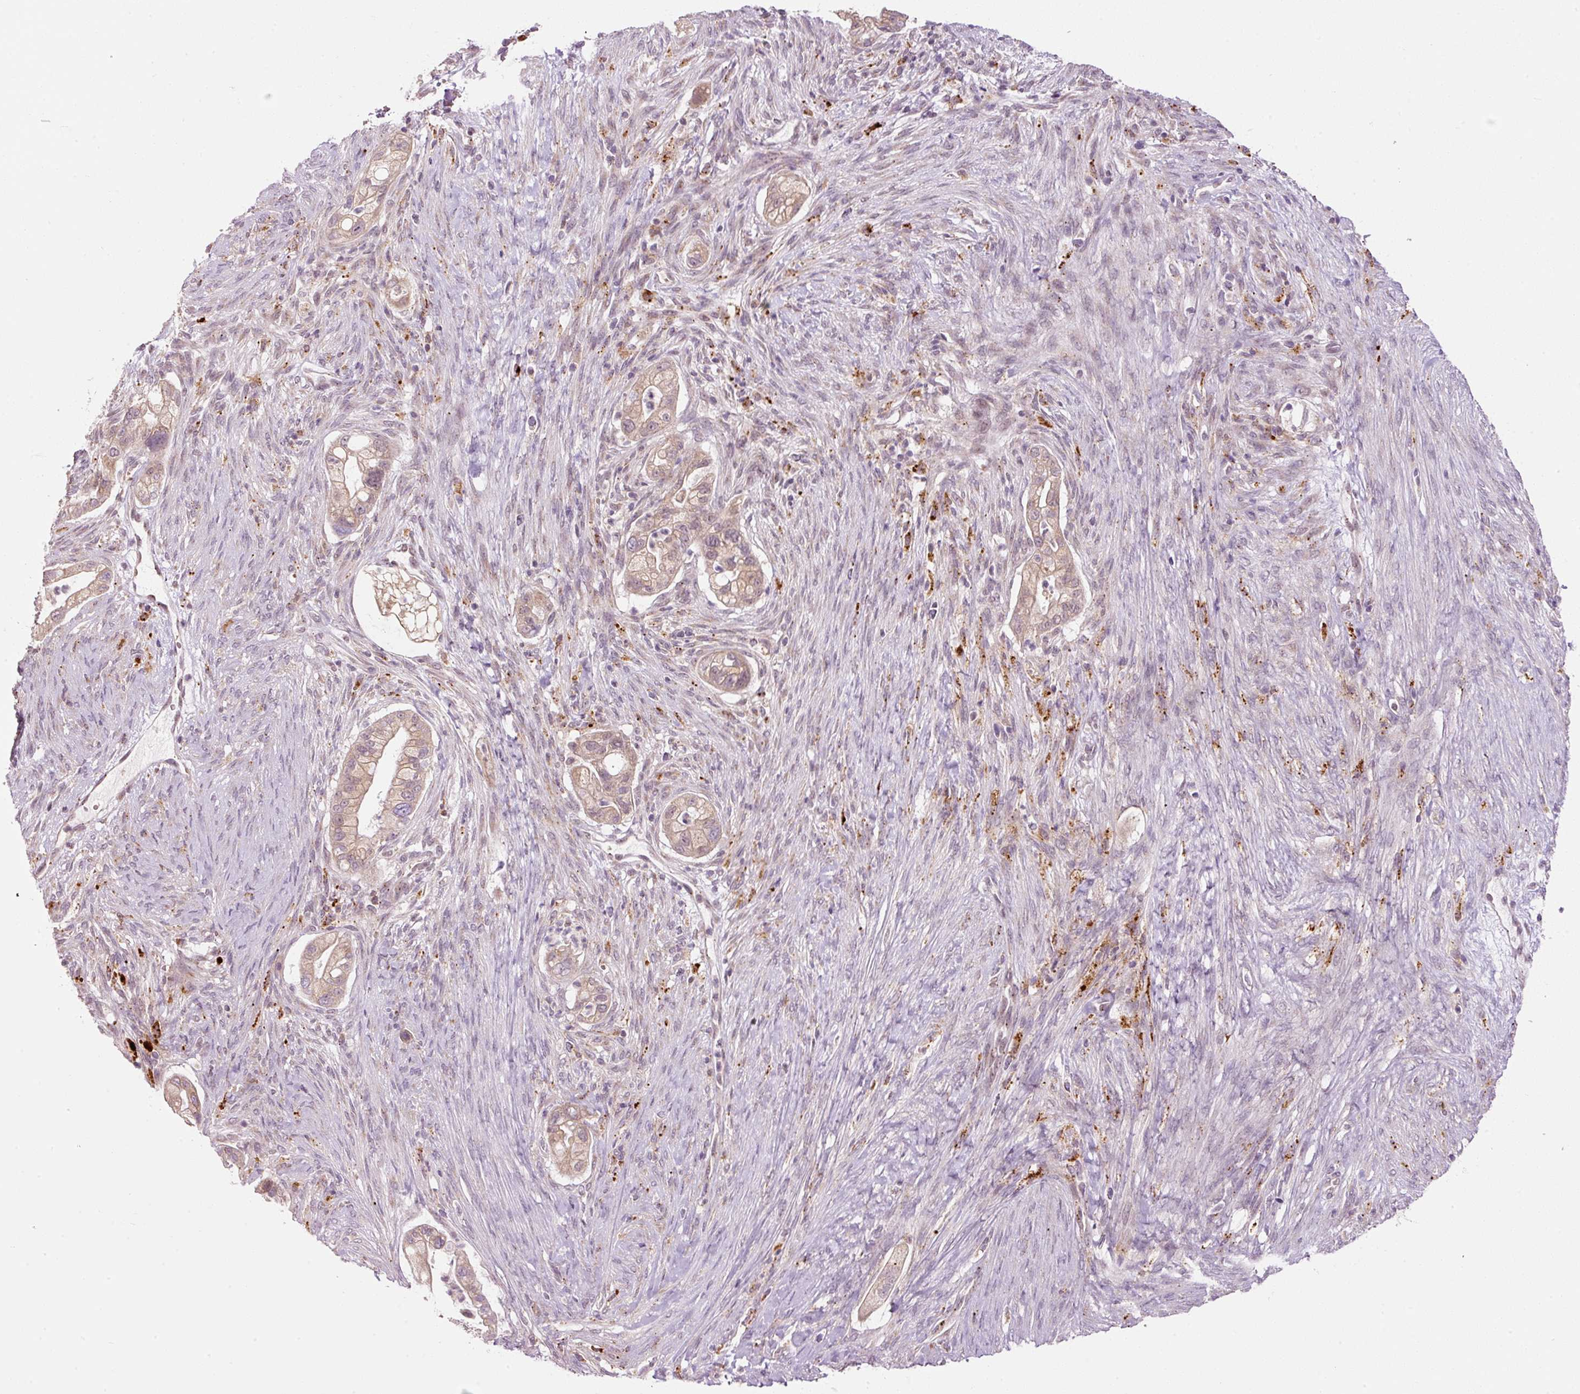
{"staining": {"intensity": "weak", "quantity": ">75%", "location": "cytoplasmic/membranous"}, "tissue": "pancreatic cancer", "cell_type": "Tumor cells", "image_type": "cancer", "snomed": [{"axis": "morphology", "description": "Adenocarcinoma, NOS"}, {"axis": "topography", "description": "Pancreas"}], "caption": "Weak cytoplasmic/membranous protein expression is identified in about >75% of tumor cells in pancreatic cancer (adenocarcinoma).", "gene": "ZNF639", "patient": {"sex": "male", "age": 44}}